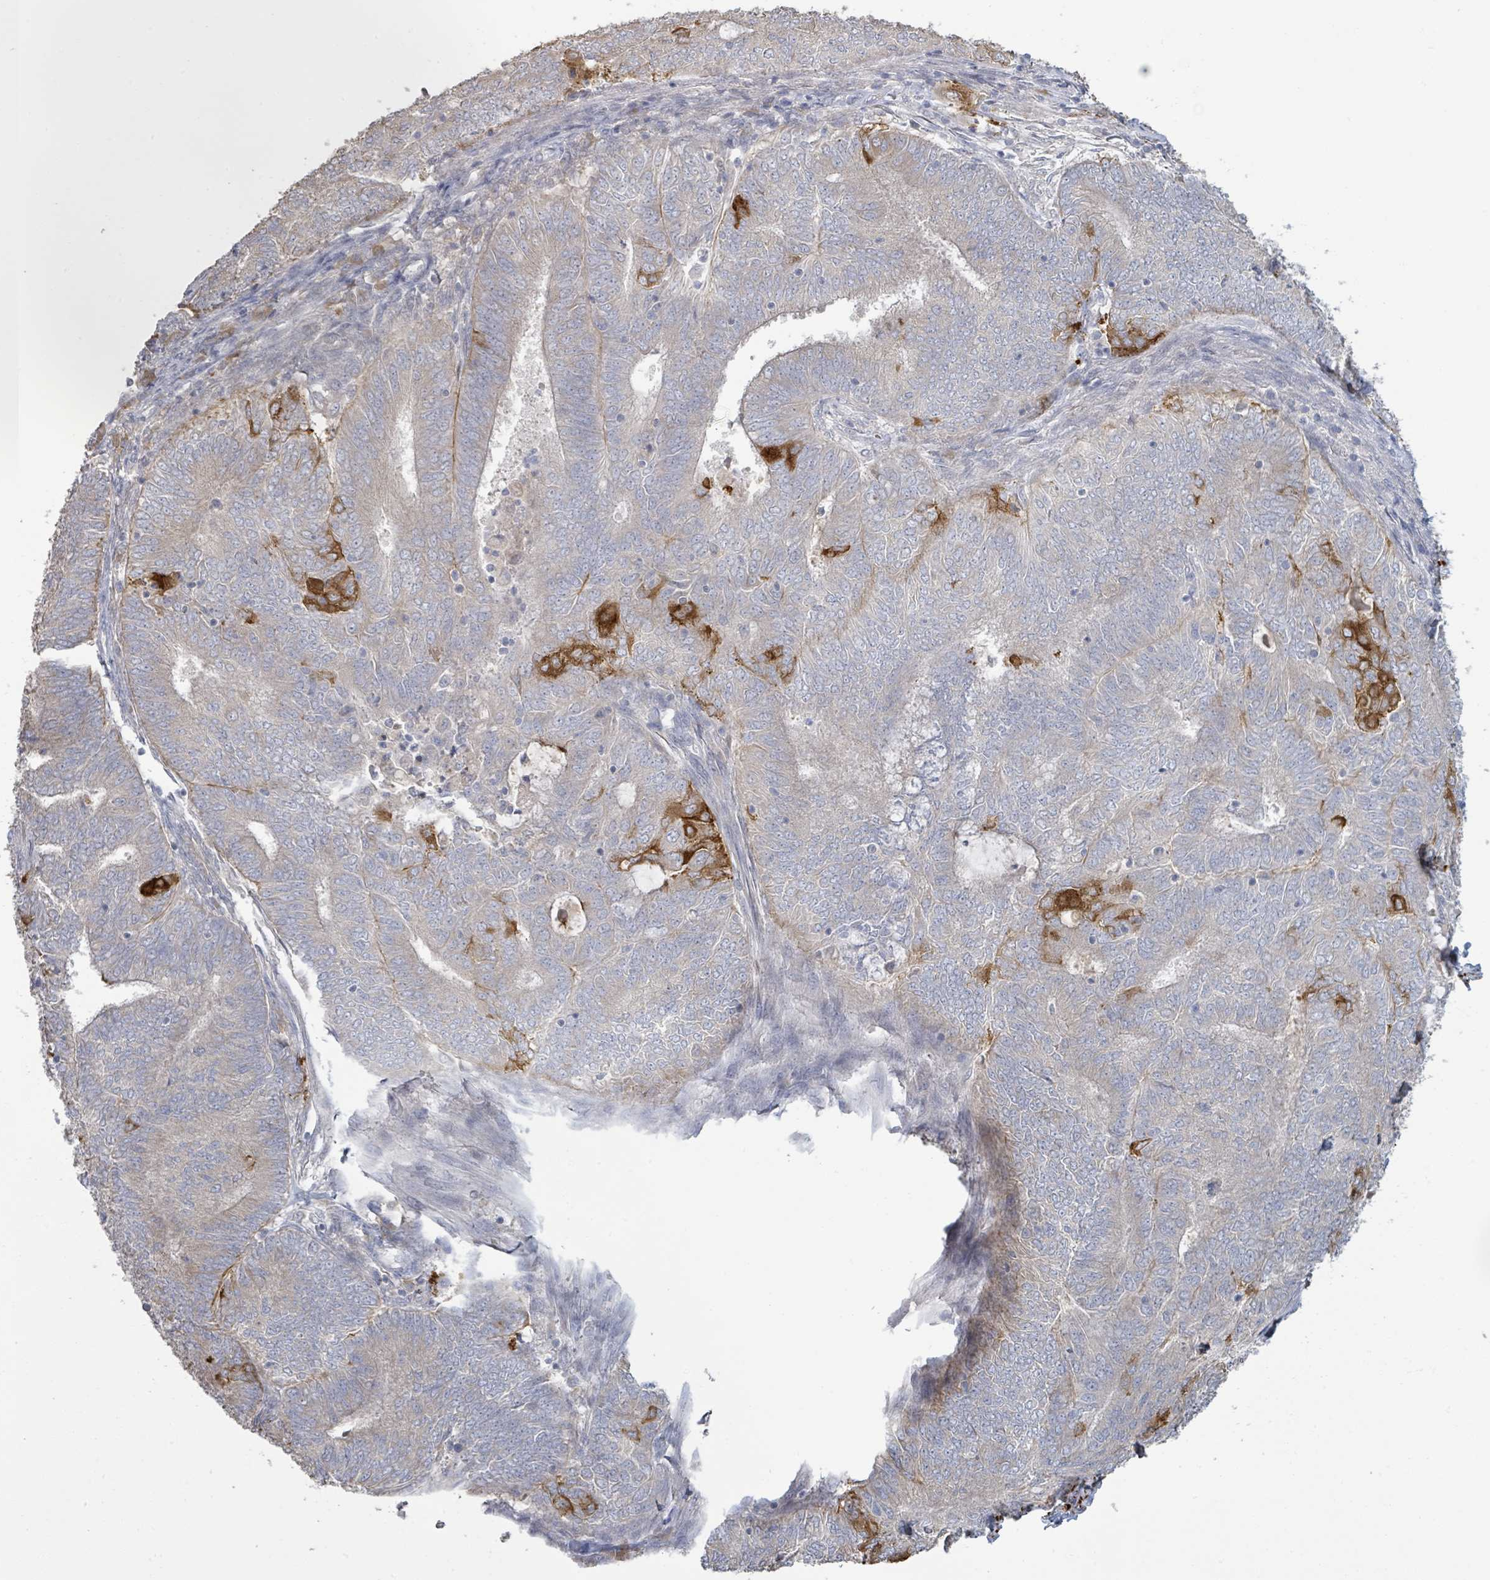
{"staining": {"intensity": "moderate", "quantity": "<25%", "location": "cytoplasmic/membranous"}, "tissue": "endometrial cancer", "cell_type": "Tumor cells", "image_type": "cancer", "snomed": [{"axis": "morphology", "description": "Adenocarcinoma, NOS"}, {"axis": "topography", "description": "Endometrium"}], "caption": "Endometrial adenocarcinoma stained with a brown dye reveals moderate cytoplasmic/membranous positive expression in about <25% of tumor cells.", "gene": "KCNS2", "patient": {"sex": "female", "age": 62}}